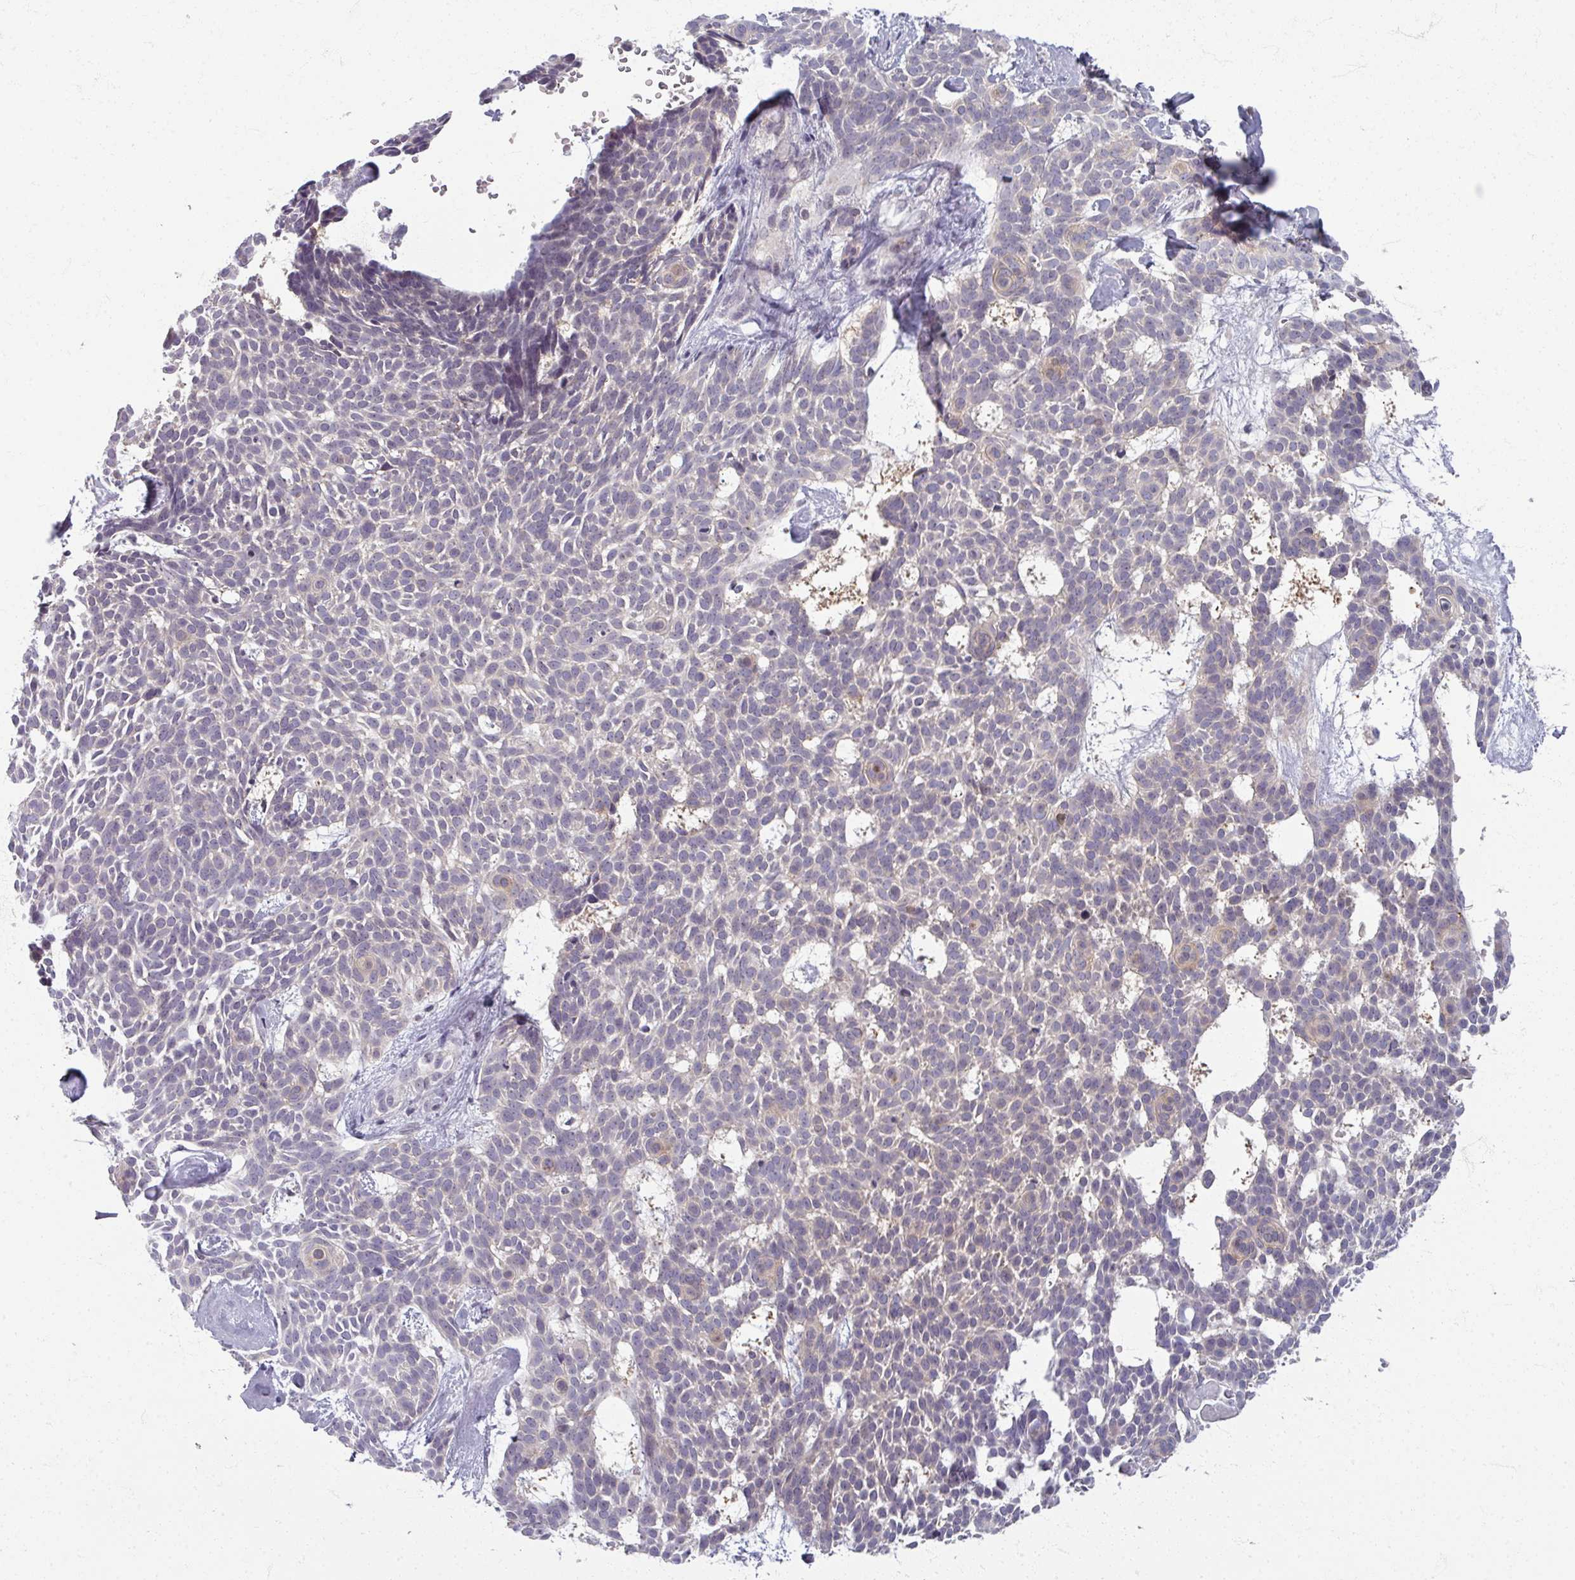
{"staining": {"intensity": "negative", "quantity": "none", "location": "none"}, "tissue": "skin cancer", "cell_type": "Tumor cells", "image_type": "cancer", "snomed": [{"axis": "morphology", "description": "Basal cell carcinoma"}, {"axis": "topography", "description": "Skin"}], "caption": "Immunohistochemical staining of skin cancer demonstrates no significant staining in tumor cells. The staining was performed using DAB to visualize the protein expression in brown, while the nuclei were stained in blue with hematoxylin (Magnification: 20x).", "gene": "TTLL7", "patient": {"sex": "male", "age": 61}}